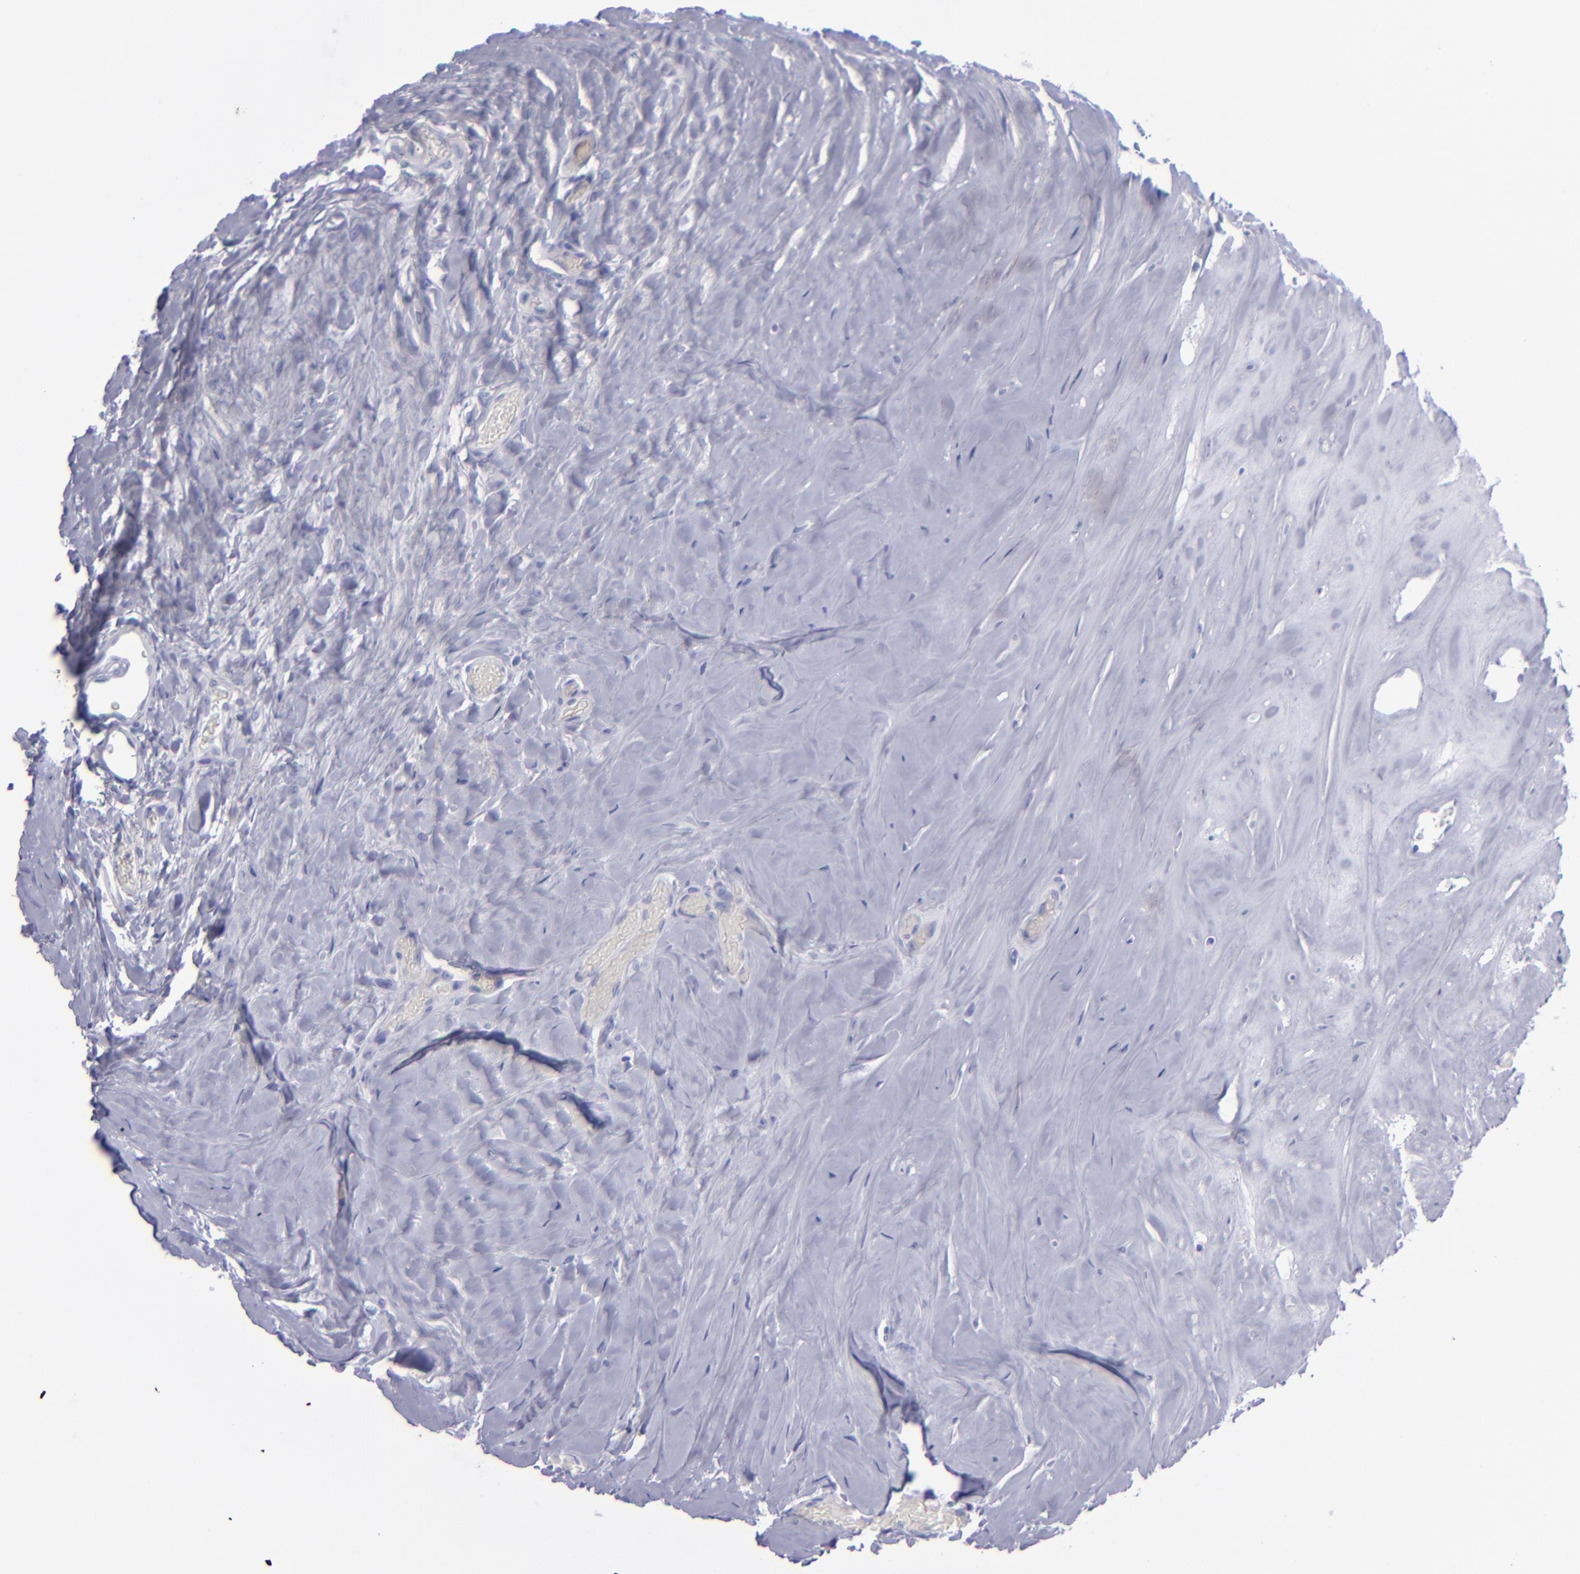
{"staining": {"intensity": "negative", "quantity": "none", "location": "none"}, "tissue": "carcinoid", "cell_type": "Tumor cells", "image_type": "cancer", "snomed": [{"axis": "morphology", "description": "Carcinoid, malignant, NOS"}, {"axis": "topography", "description": "Small intestine"}], "caption": "Malignant carcinoid was stained to show a protein in brown. There is no significant positivity in tumor cells.", "gene": "AURKA", "patient": {"sex": "male", "age": 60}}